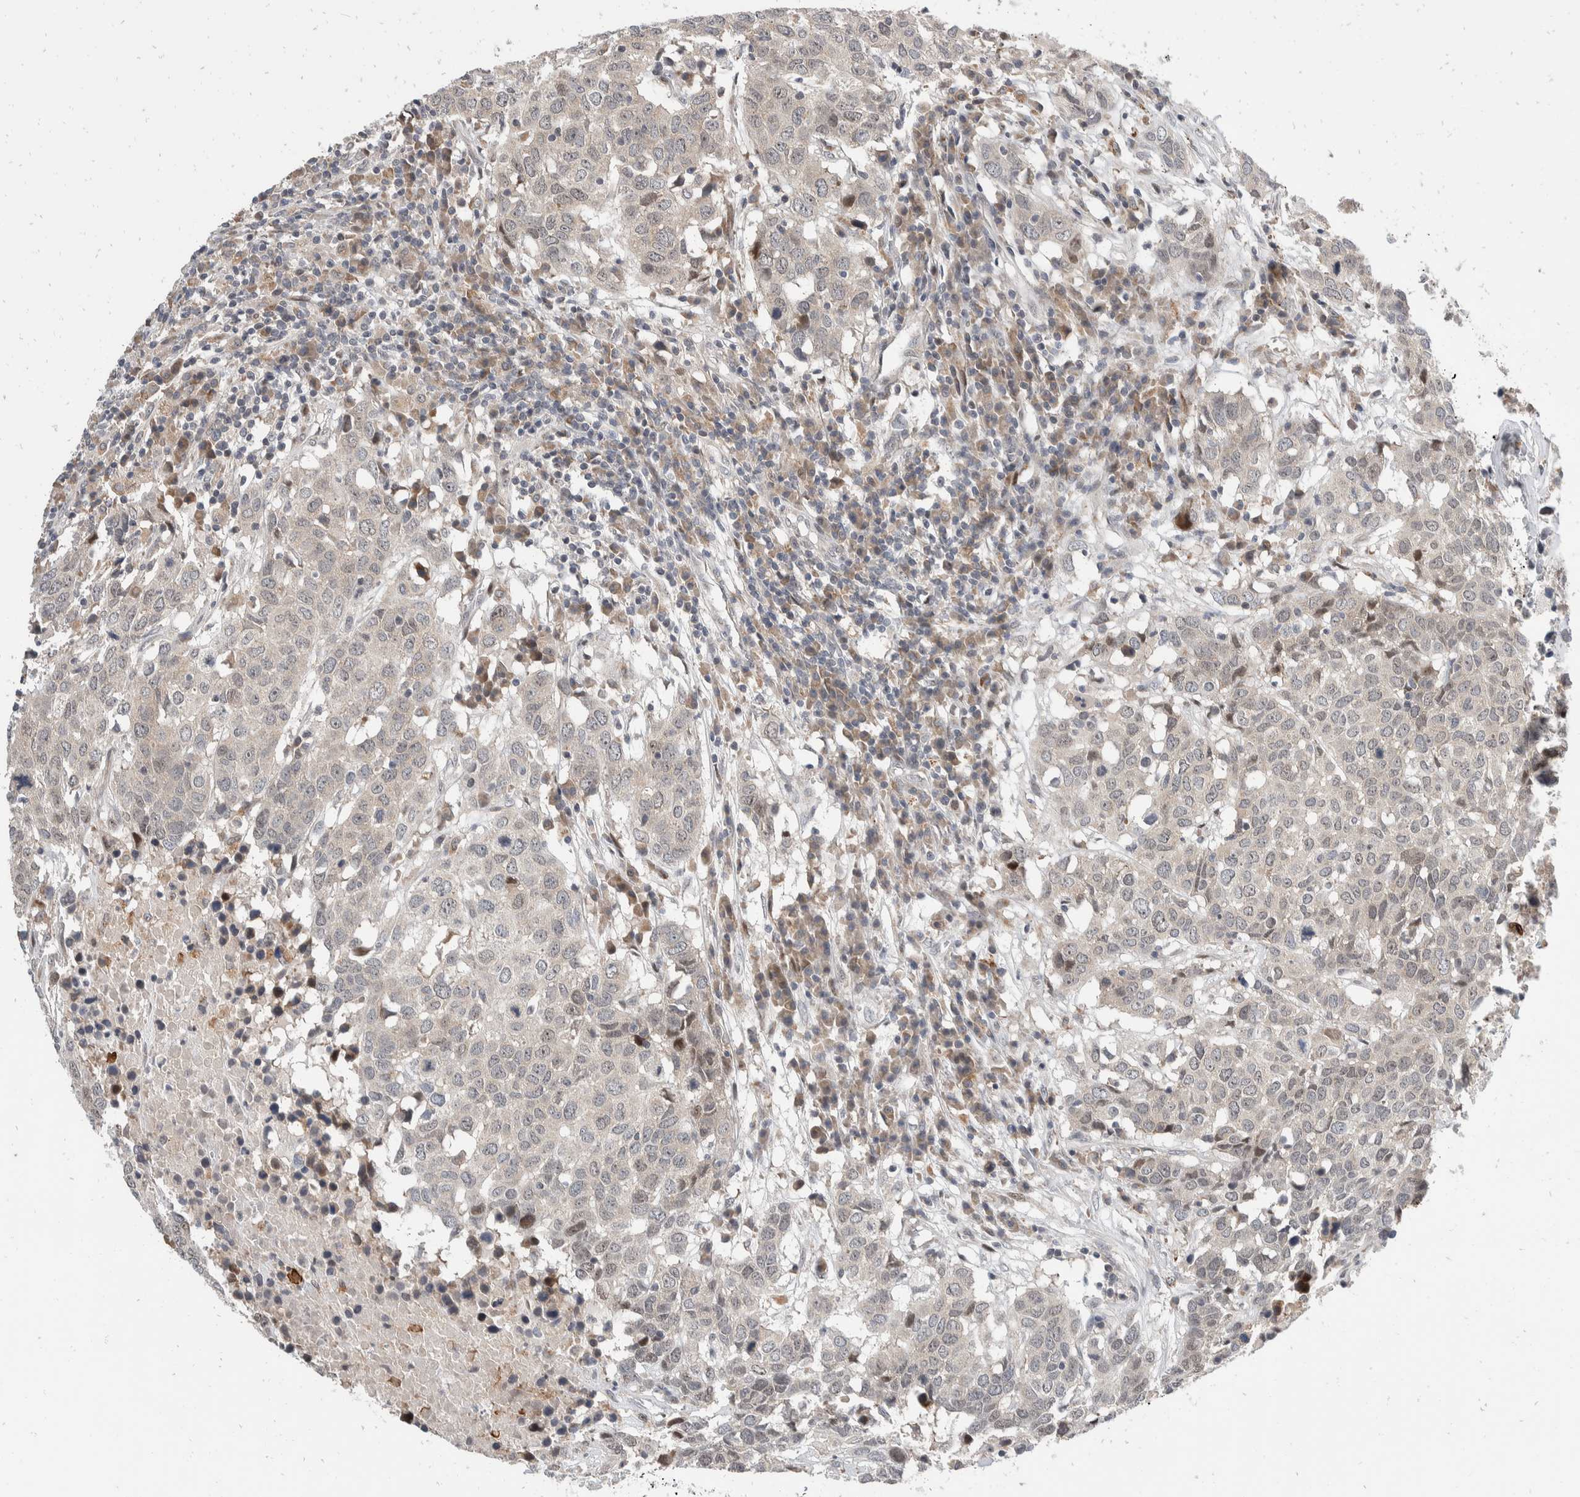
{"staining": {"intensity": "weak", "quantity": "<25%", "location": "cytoplasmic/membranous"}, "tissue": "head and neck cancer", "cell_type": "Tumor cells", "image_type": "cancer", "snomed": [{"axis": "morphology", "description": "Squamous cell carcinoma, NOS"}, {"axis": "topography", "description": "Head-Neck"}], "caption": "Head and neck cancer was stained to show a protein in brown. There is no significant positivity in tumor cells. (Stains: DAB immunohistochemistry (IHC) with hematoxylin counter stain, Microscopy: brightfield microscopy at high magnification).", "gene": "ZNF703", "patient": {"sex": "male", "age": 66}}